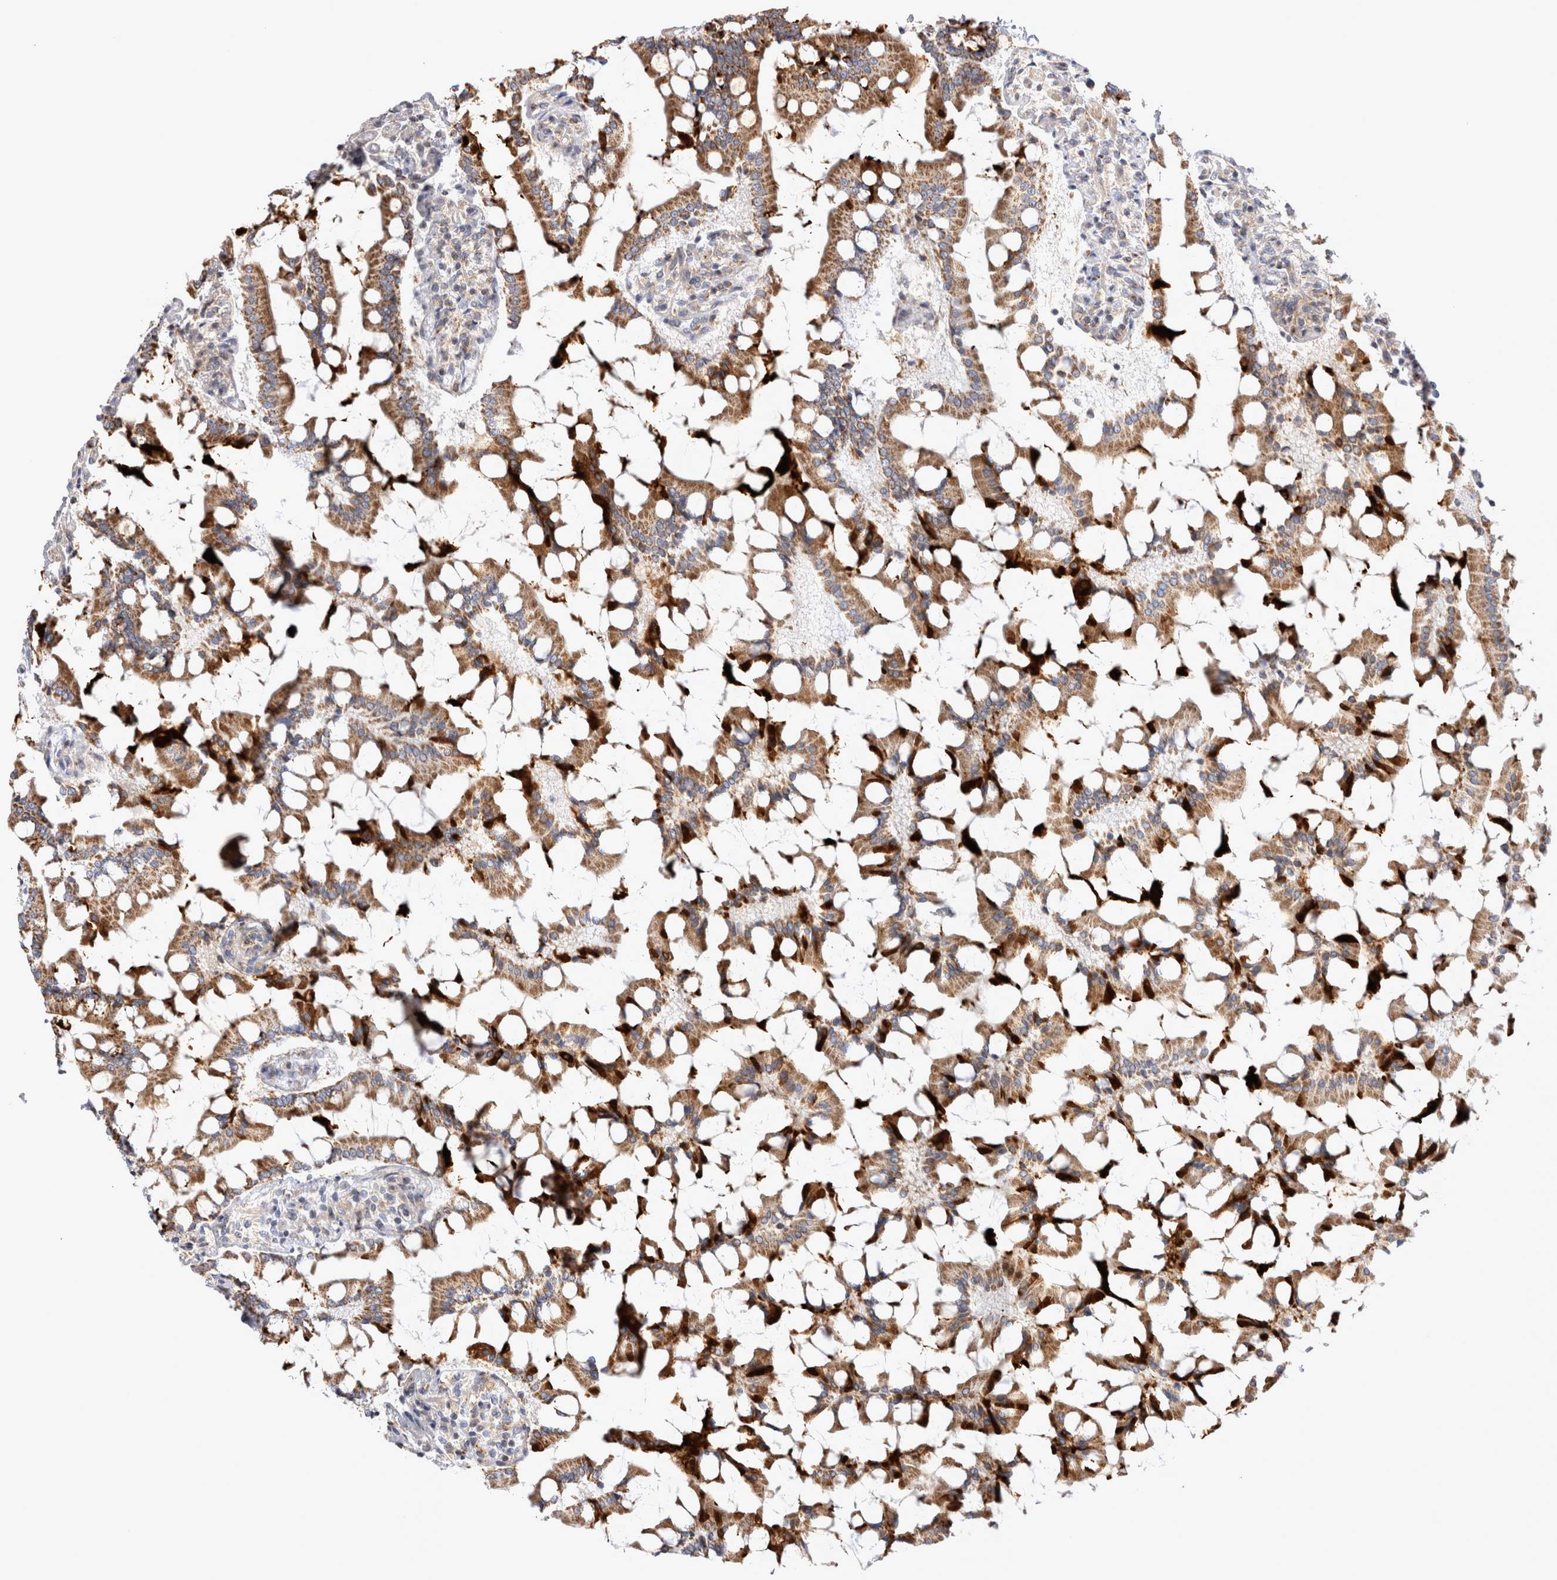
{"staining": {"intensity": "moderate", "quantity": ">75%", "location": "cytoplasmic/membranous"}, "tissue": "small intestine", "cell_type": "Glandular cells", "image_type": "normal", "snomed": [{"axis": "morphology", "description": "Normal tissue, NOS"}, {"axis": "topography", "description": "Small intestine"}], "caption": "Immunohistochemistry (IHC) photomicrograph of normal small intestine: human small intestine stained using immunohistochemistry (IHC) reveals medium levels of moderate protein expression localized specifically in the cytoplasmic/membranous of glandular cells, appearing as a cytoplasmic/membranous brown color.", "gene": "TSPOAP1", "patient": {"sex": "male", "age": 41}}